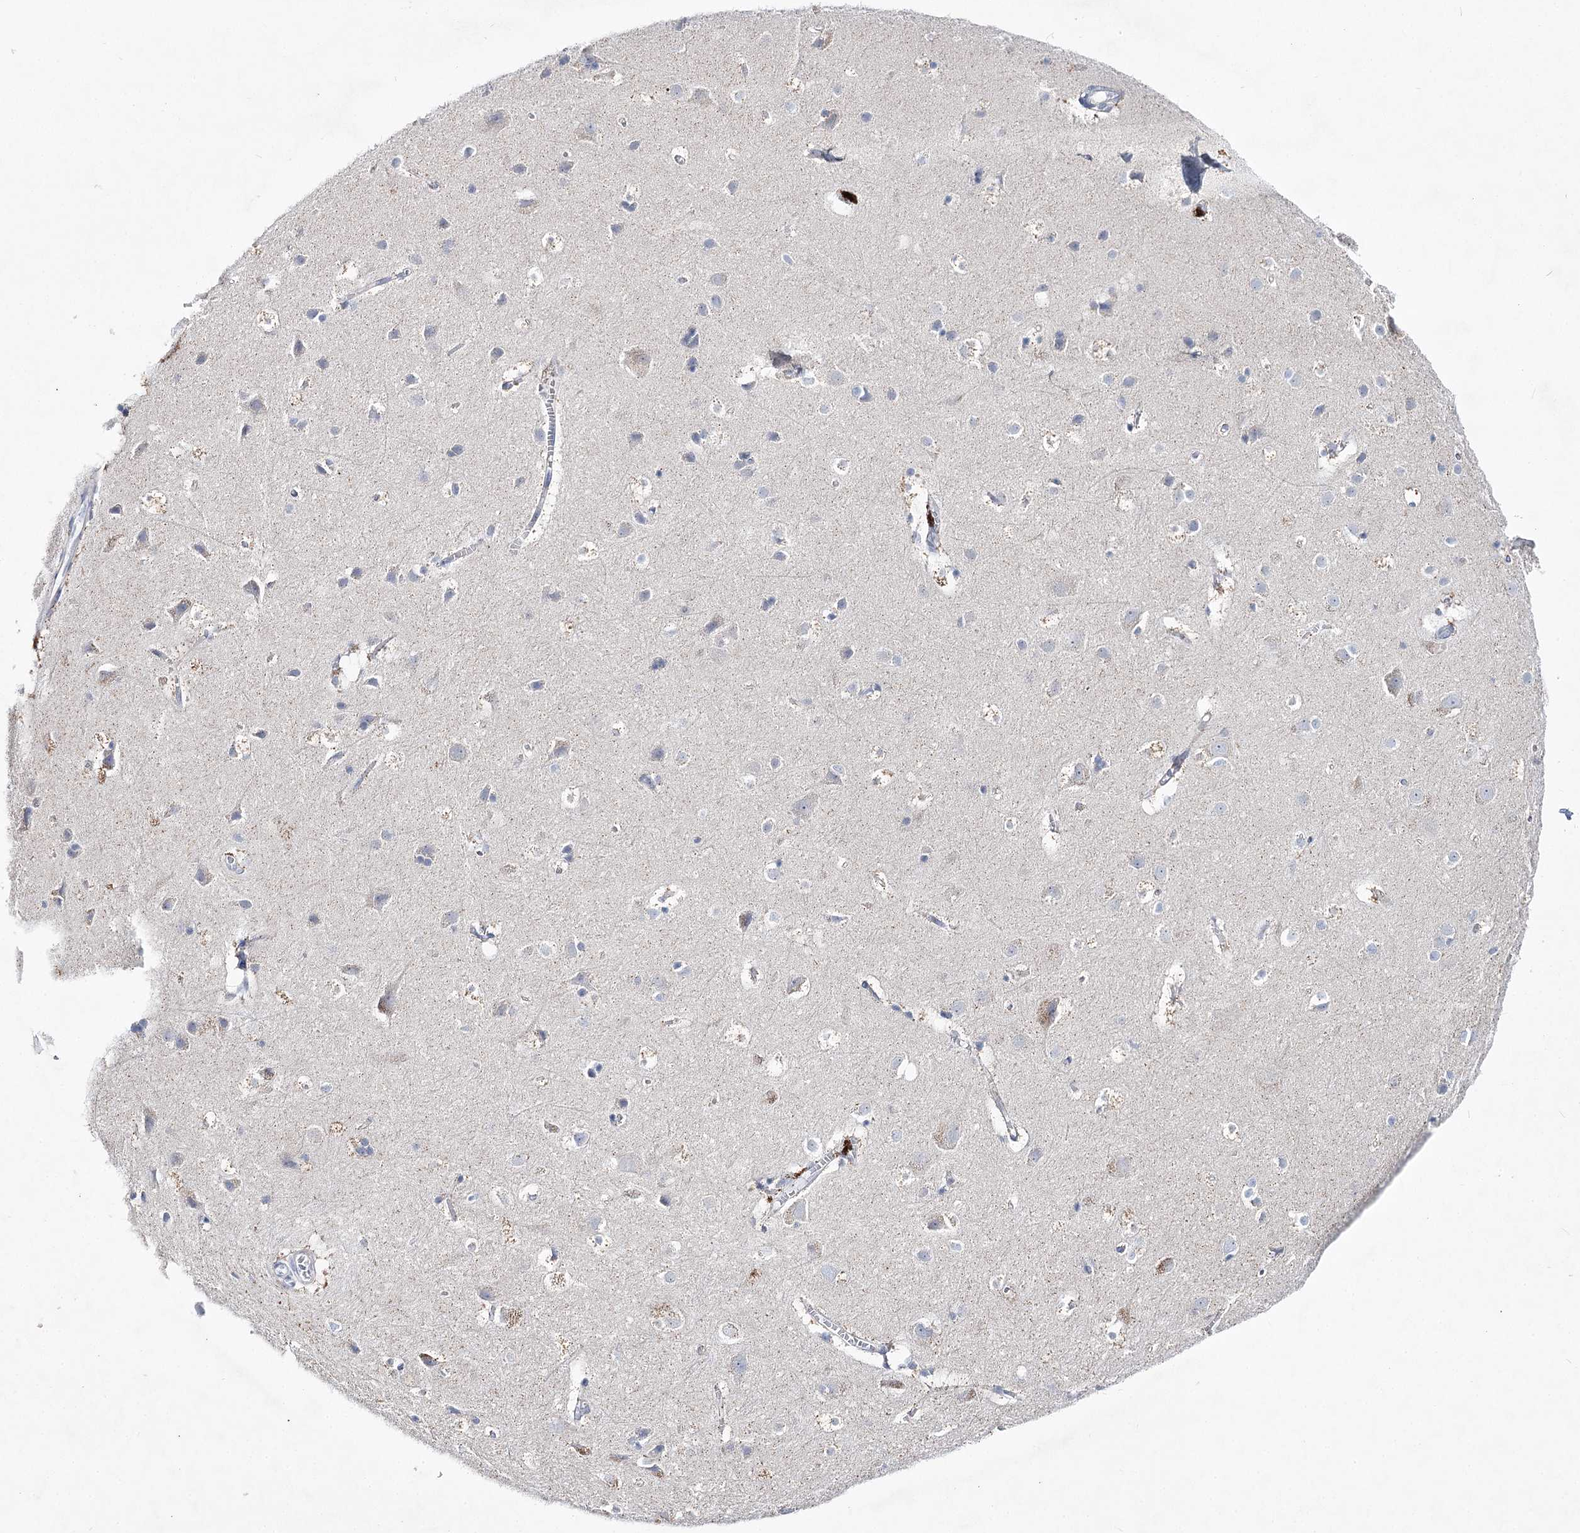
{"staining": {"intensity": "moderate", "quantity": "<25%", "location": "cytoplasmic/membranous"}, "tissue": "cerebral cortex", "cell_type": "Endothelial cells", "image_type": "normal", "snomed": [{"axis": "morphology", "description": "Normal tissue, NOS"}, {"axis": "topography", "description": "Cerebral cortex"}], "caption": "Brown immunohistochemical staining in unremarkable human cerebral cortex exhibits moderate cytoplasmic/membranous expression in about <25% of endothelial cells. (DAB IHC with brightfield microscopy, high magnification).", "gene": "LRRC14B", "patient": {"sex": "male", "age": 54}}